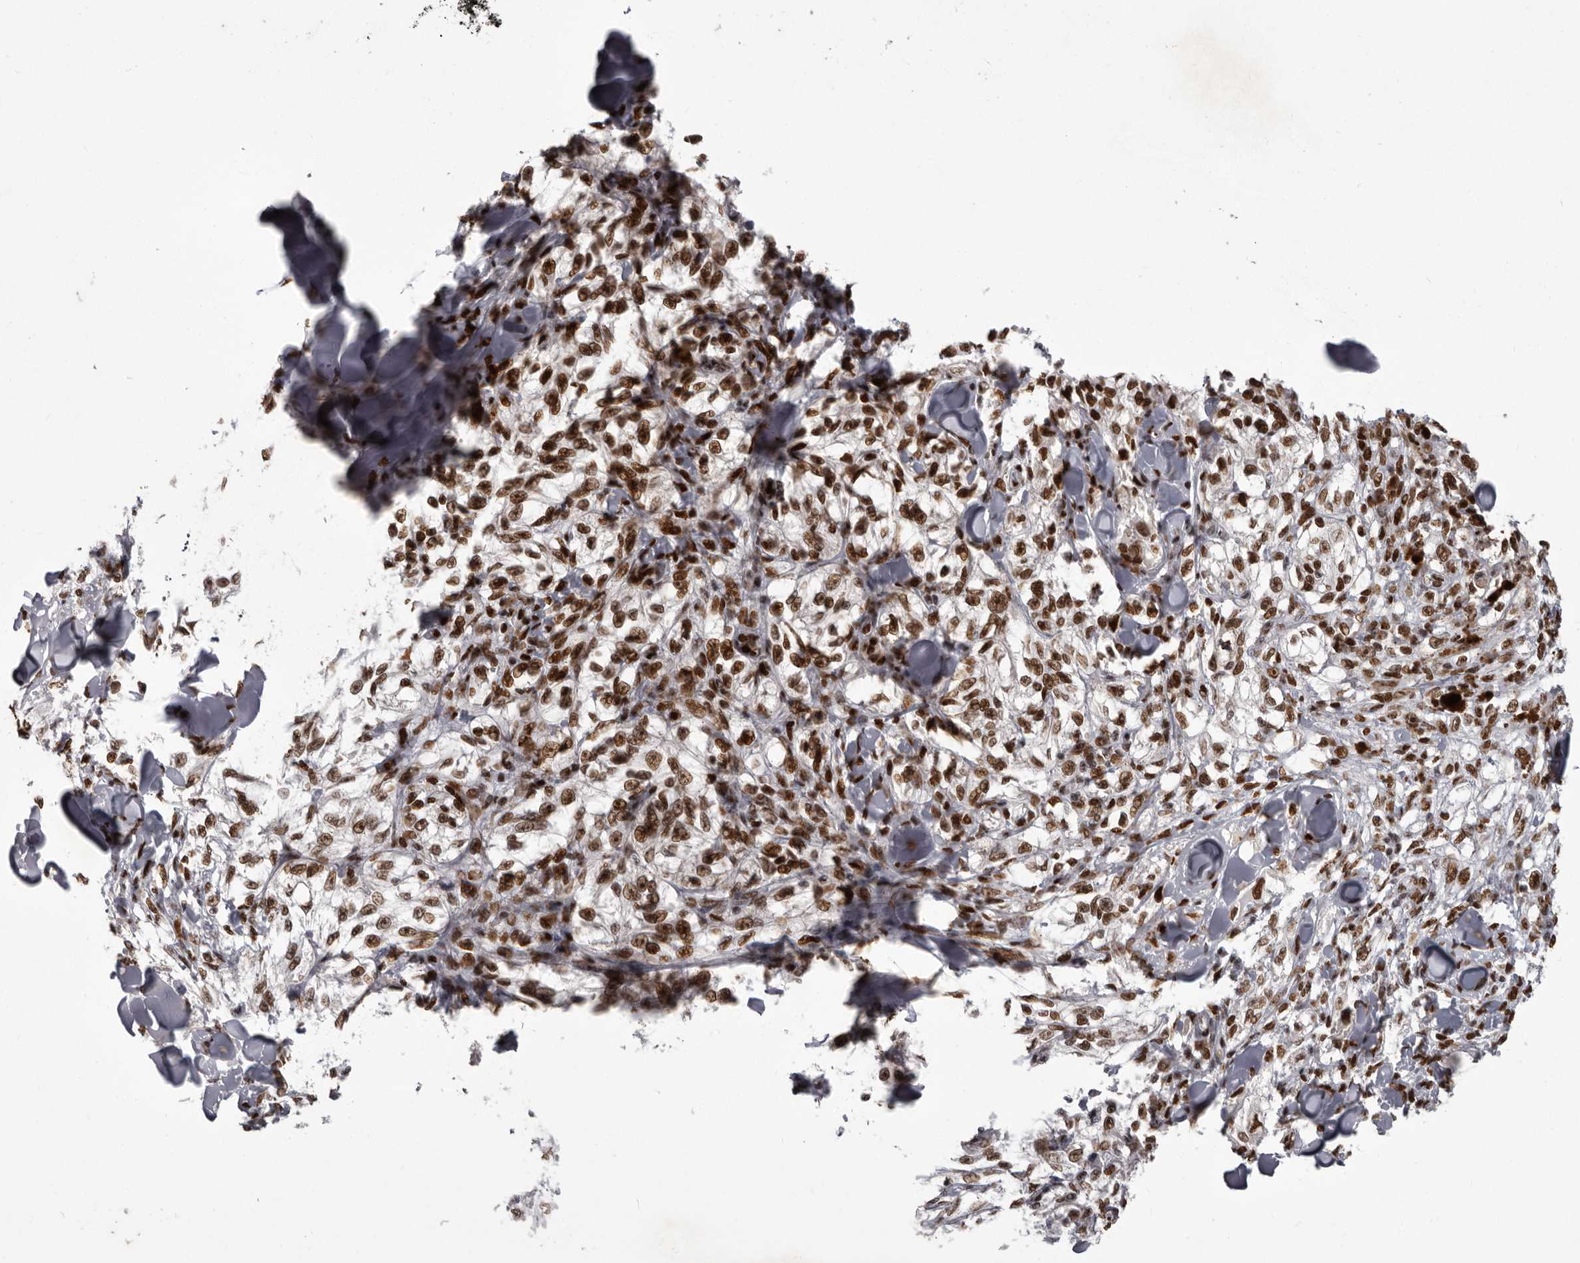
{"staining": {"intensity": "strong", "quantity": ">75%", "location": "nuclear"}, "tissue": "melanoma", "cell_type": "Tumor cells", "image_type": "cancer", "snomed": [{"axis": "morphology", "description": "Malignant melanoma, NOS"}, {"axis": "topography", "description": "Skin of head"}], "caption": "Immunohistochemical staining of human melanoma shows high levels of strong nuclear expression in about >75% of tumor cells.", "gene": "NUMA1", "patient": {"sex": "male", "age": 83}}